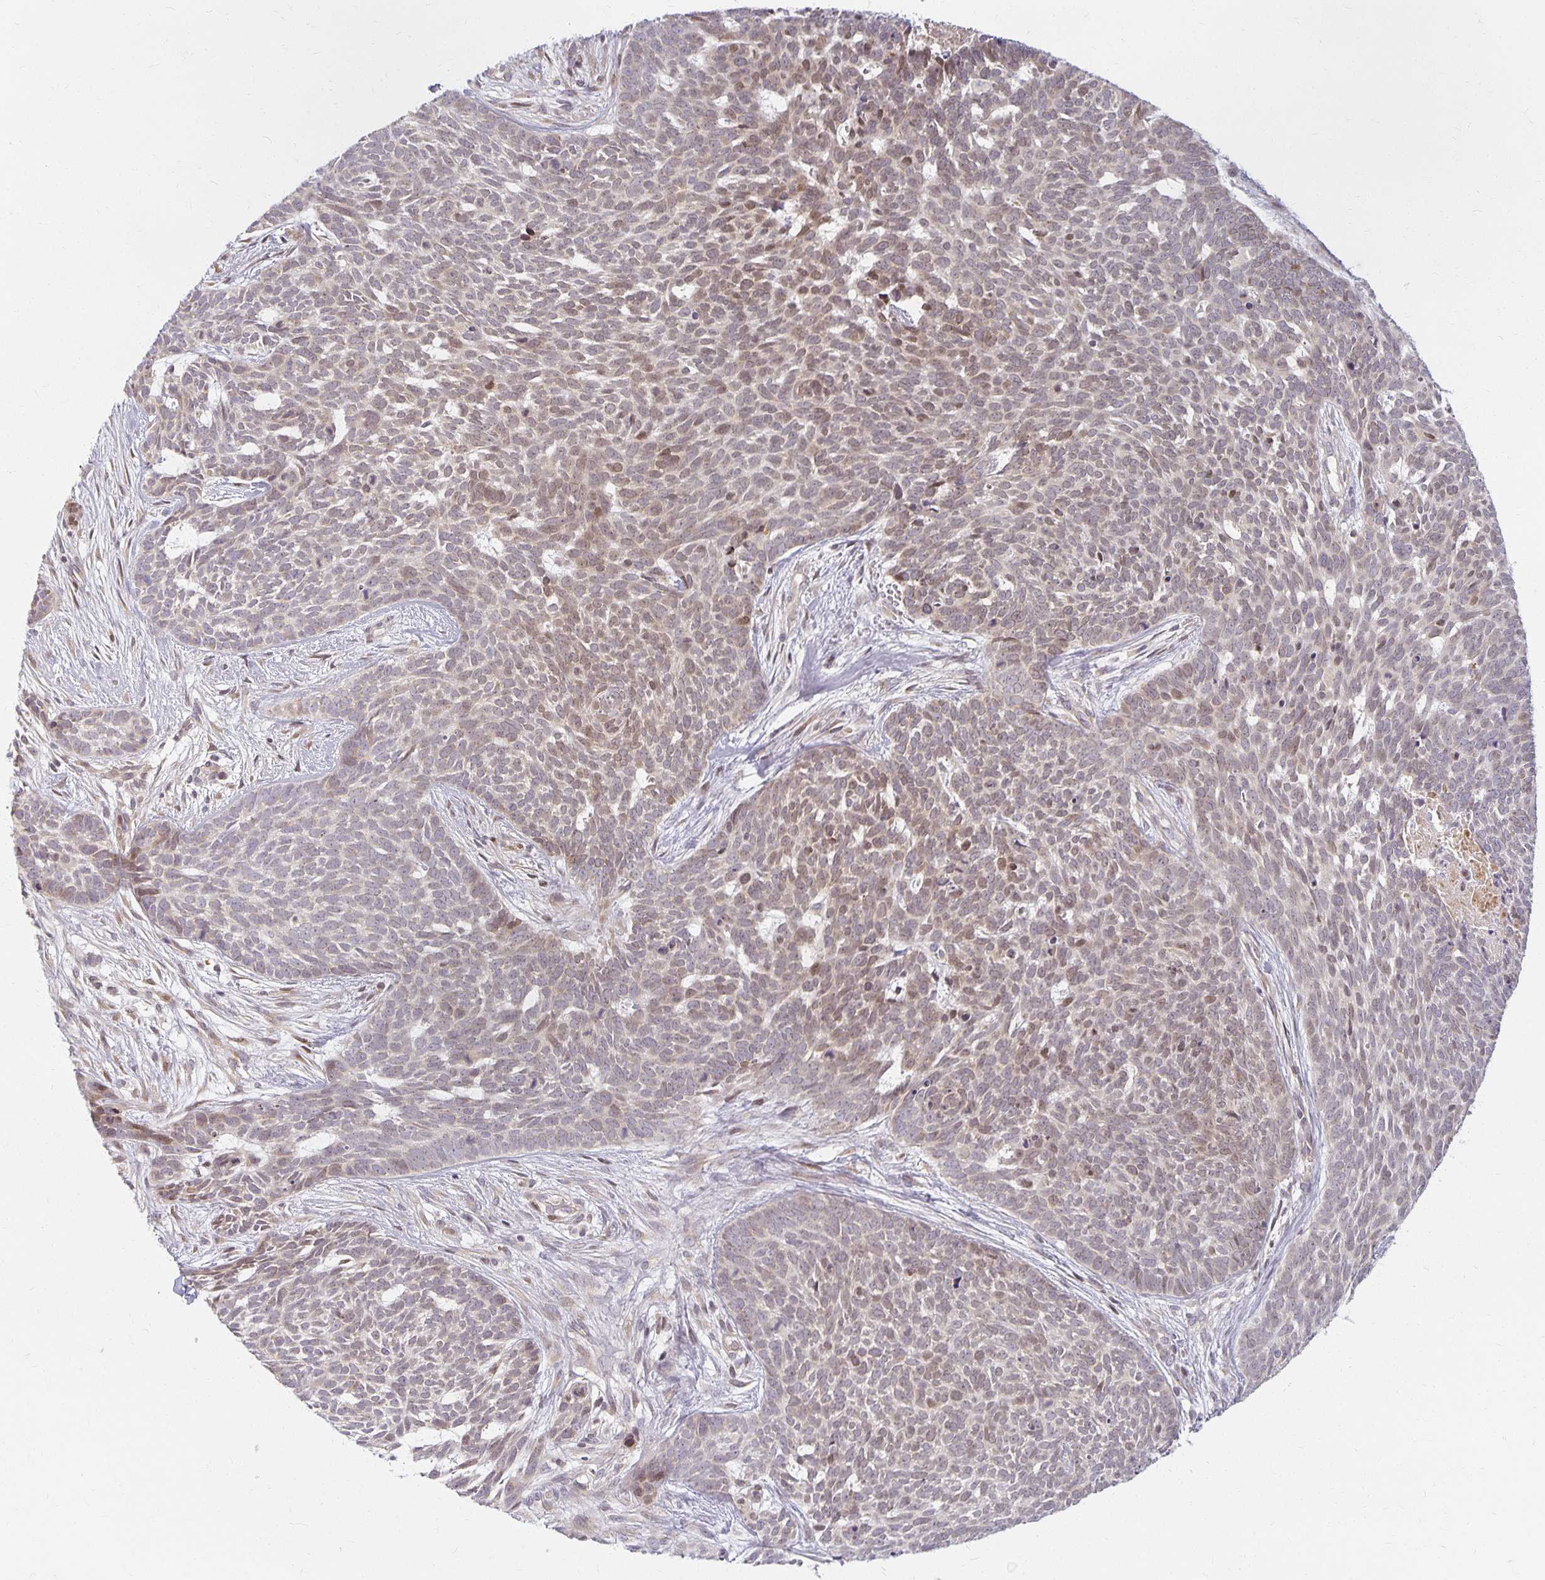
{"staining": {"intensity": "weak", "quantity": "25%-75%", "location": "nuclear"}, "tissue": "skin cancer", "cell_type": "Tumor cells", "image_type": "cancer", "snomed": [{"axis": "morphology", "description": "Basal cell carcinoma"}, {"axis": "topography", "description": "Skin"}], "caption": "Protein expression analysis of human skin cancer reveals weak nuclear staining in about 25%-75% of tumor cells. The staining is performed using DAB brown chromogen to label protein expression. The nuclei are counter-stained blue using hematoxylin.", "gene": "EHF", "patient": {"sex": "female", "age": 78}}